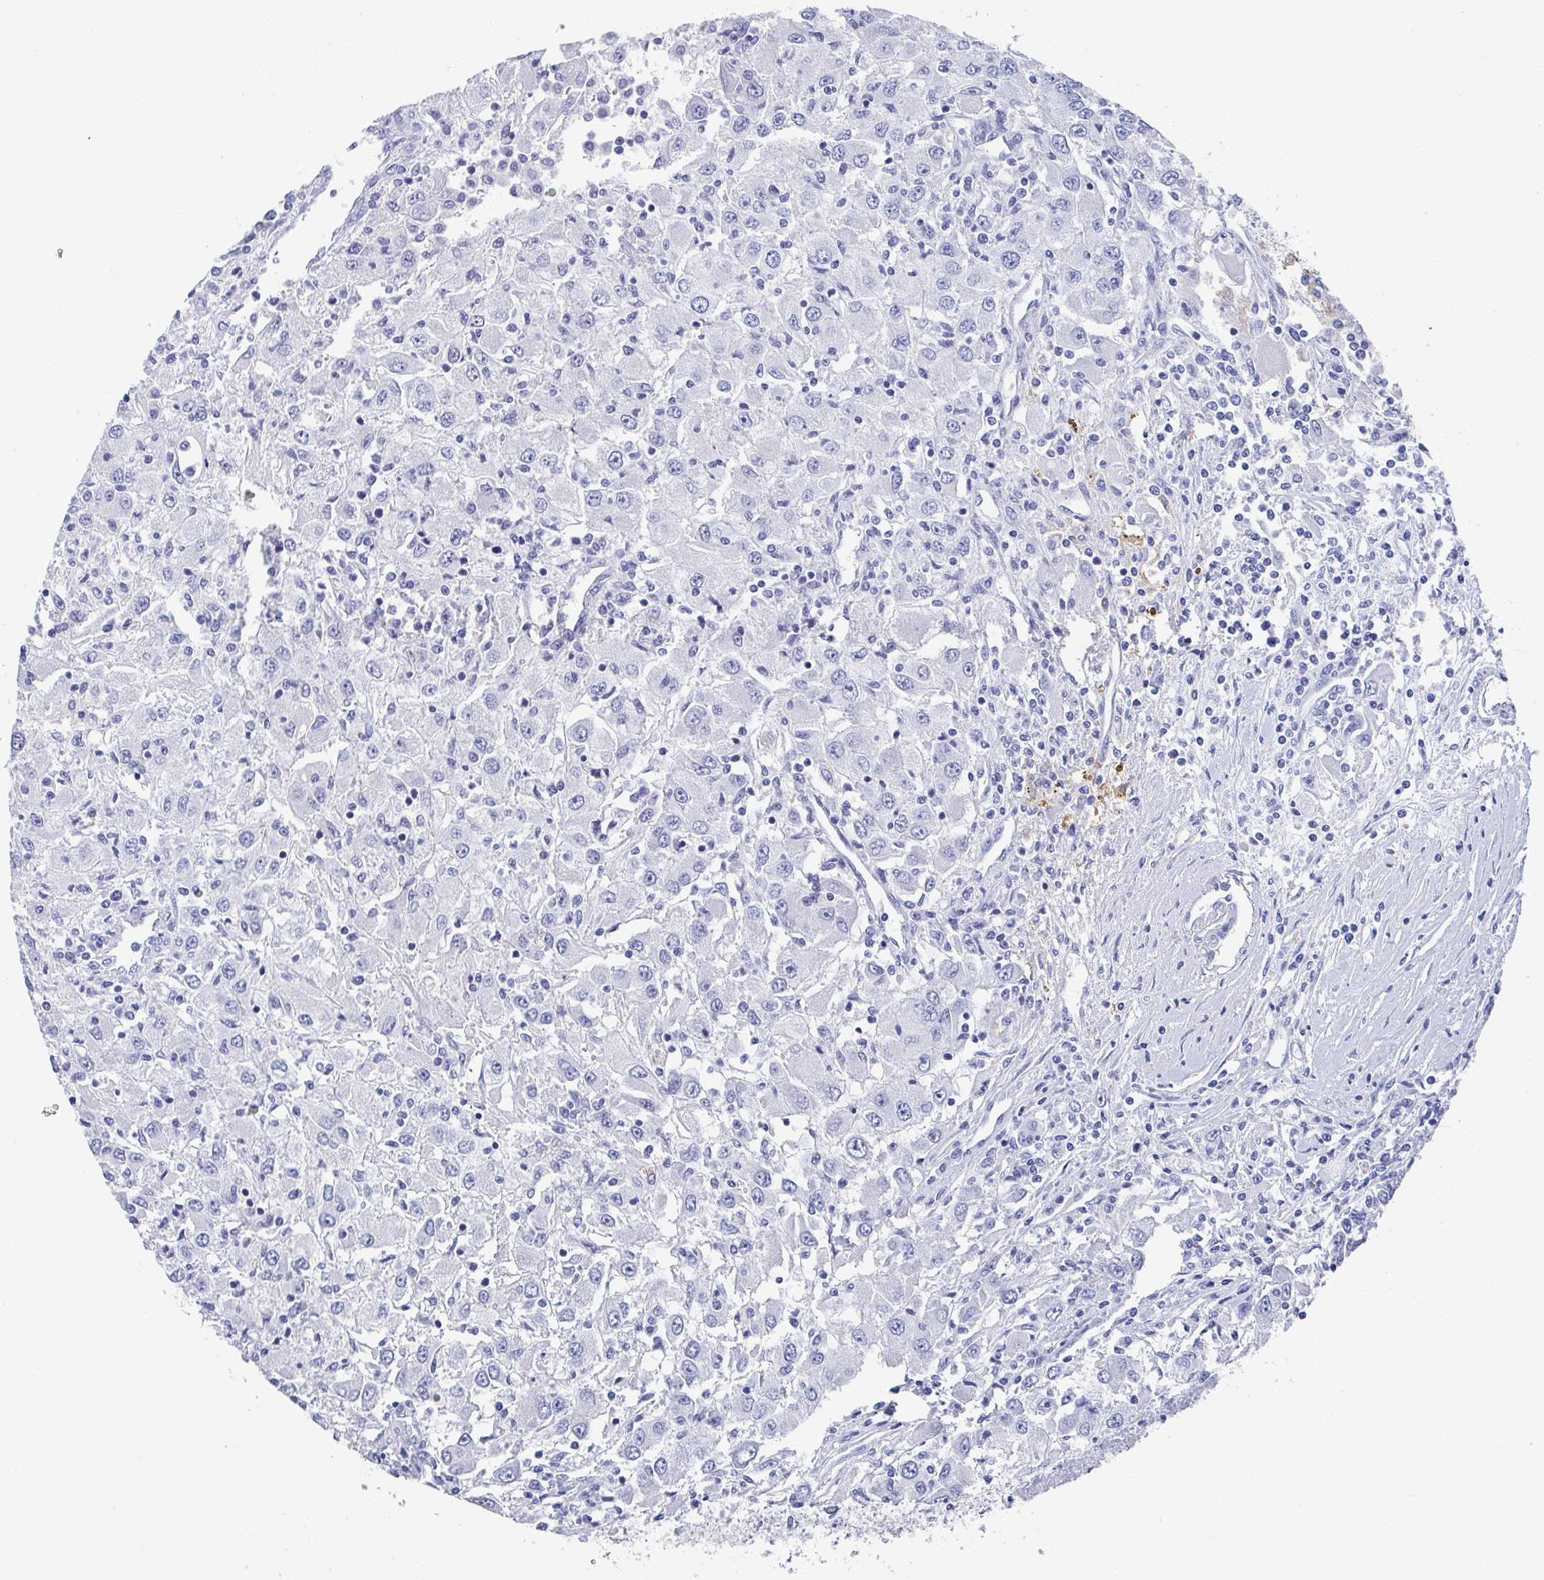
{"staining": {"intensity": "negative", "quantity": "none", "location": "none"}, "tissue": "renal cancer", "cell_type": "Tumor cells", "image_type": "cancer", "snomed": [{"axis": "morphology", "description": "Adenocarcinoma, NOS"}, {"axis": "topography", "description": "Kidney"}], "caption": "The immunohistochemistry (IHC) micrograph has no significant expression in tumor cells of renal adenocarcinoma tissue.", "gene": "TNFRSF8", "patient": {"sex": "female", "age": 67}}